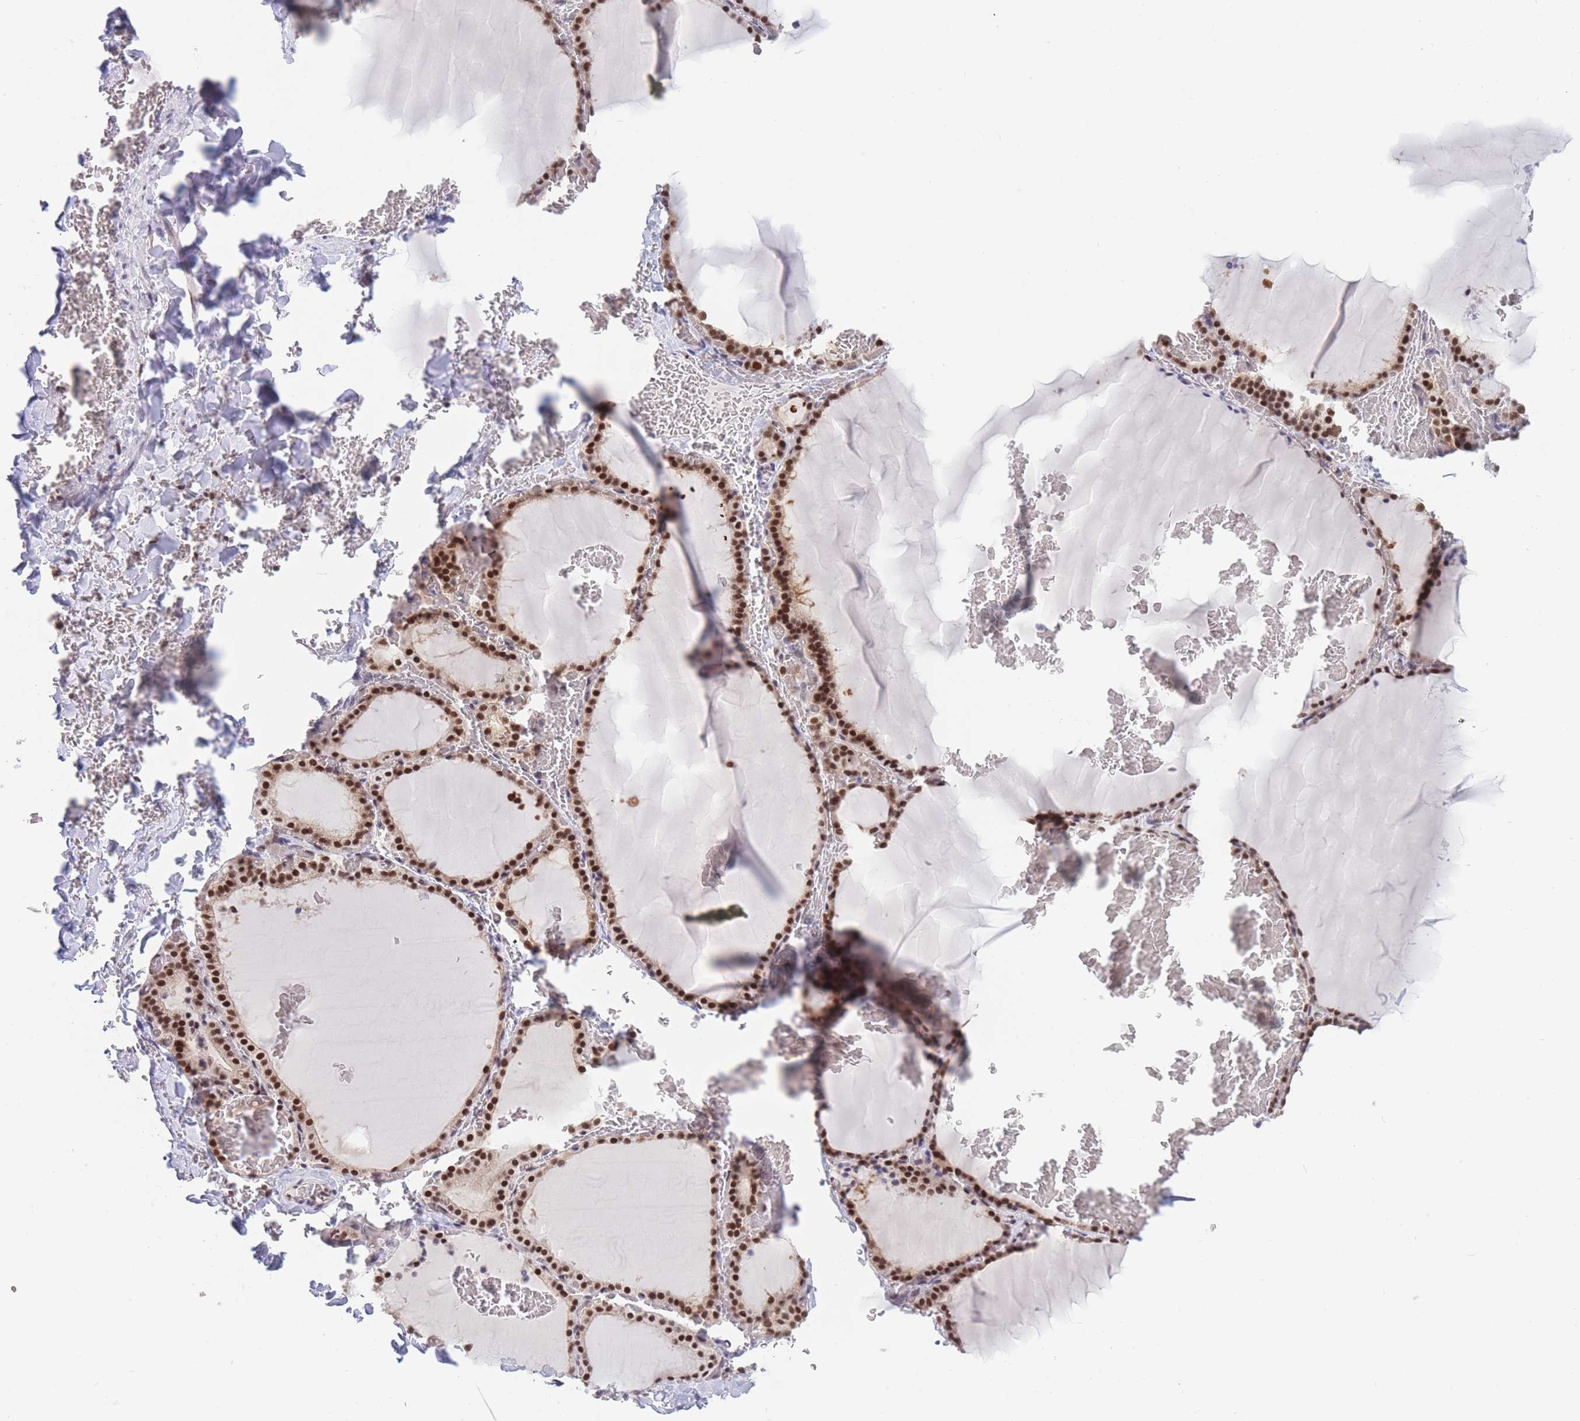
{"staining": {"intensity": "strong", "quantity": ">75%", "location": "nuclear"}, "tissue": "thyroid gland", "cell_type": "Glandular cells", "image_type": "normal", "snomed": [{"axis": "morphology", "description": "Normal tissue, NOS"}, {"axis": "topography", "description": "Thyroid gland"}], "caption": "High-magnification brightfield microscopy of benign thyroid gland stained with DAB (3,3'-diaminobenzidine) (brown) and counterstained with hematoxylin (blue). glandular cells exhibit strong nuclear staining is seen in about>75% of cells. (Brightfield microscopy of DAB IHC at high magnification).", "gene": "SMAD9", "patient": {"sex": "female", "age": 39}}